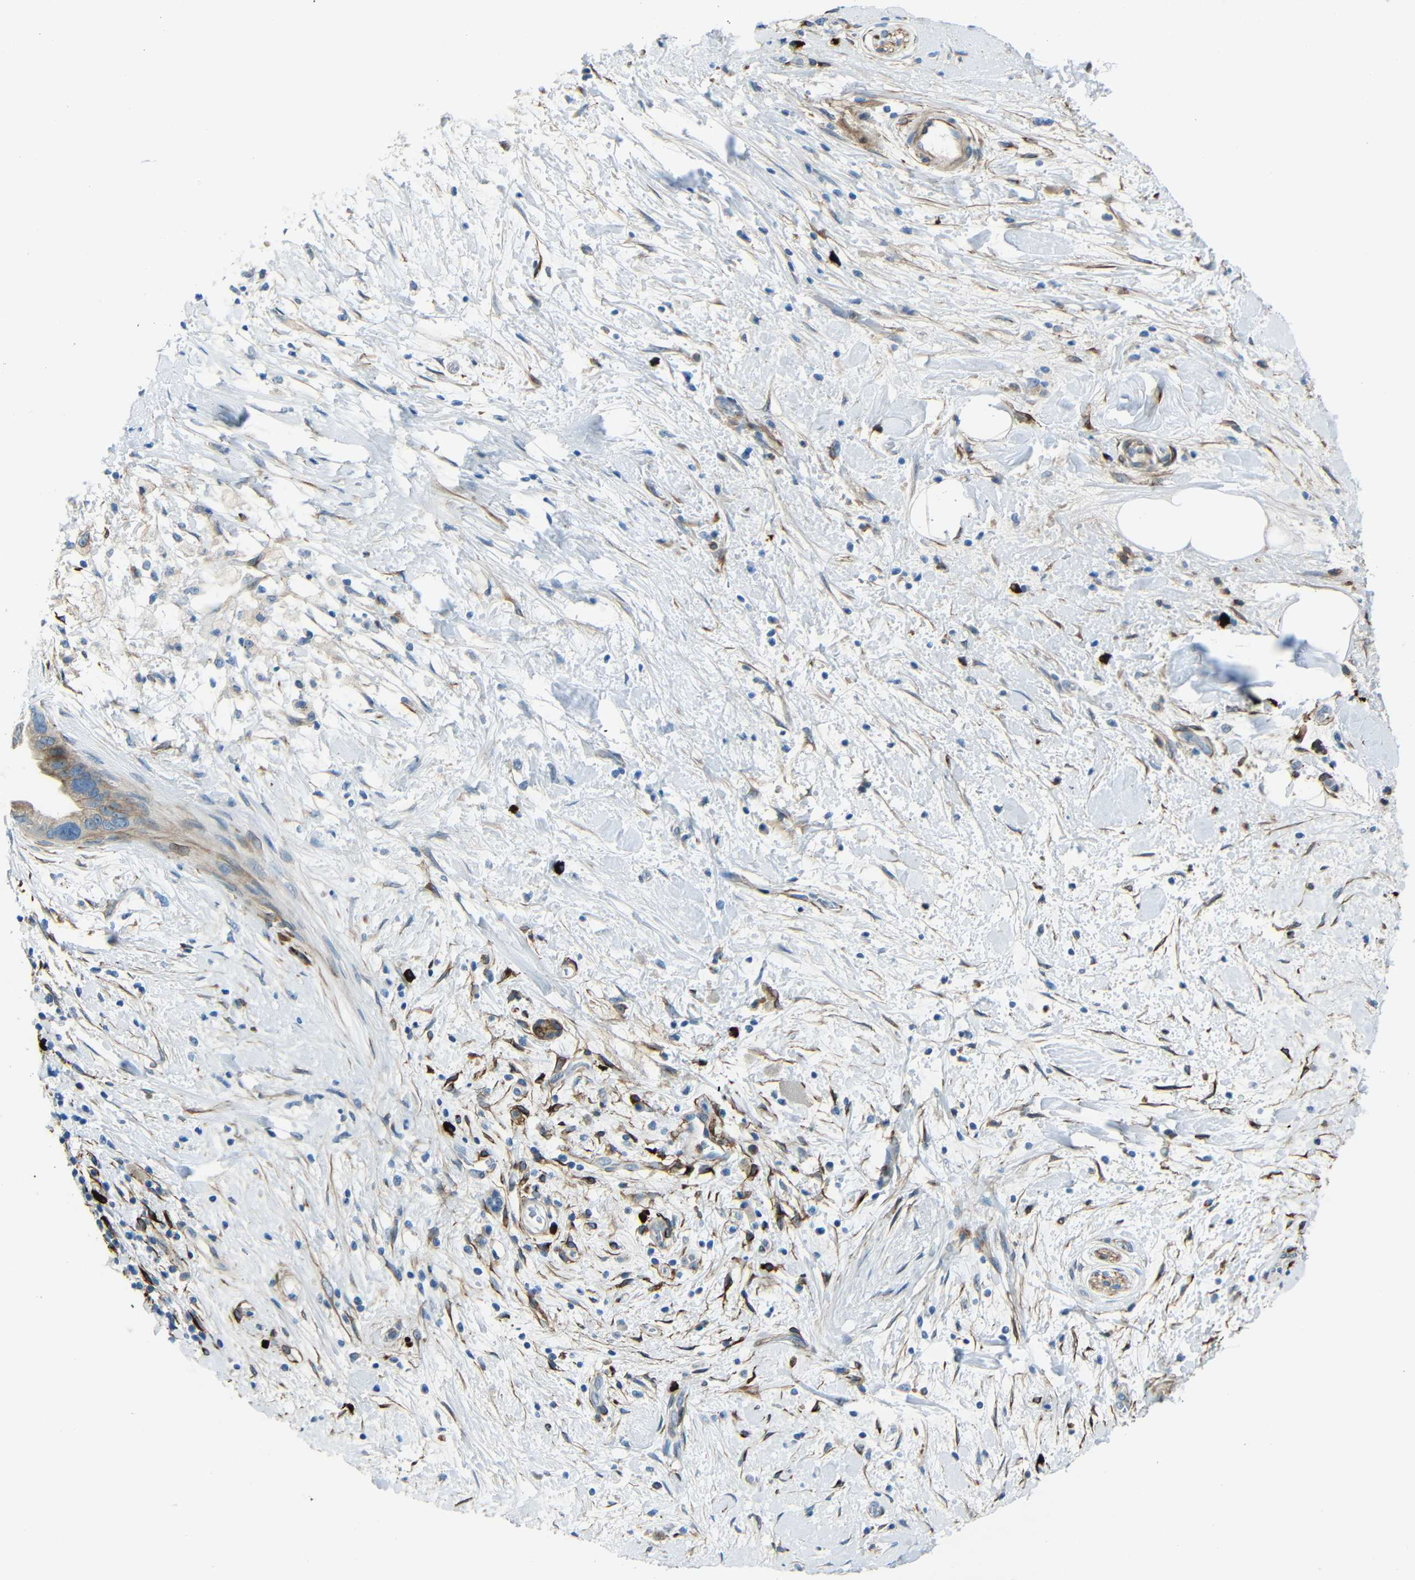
{"staining": {"intensity": "weak", "quantity": ">75%", "location": "cytoplasmic/membranous"}, "tissue": "pancreatic cancer", "cell_type": "Tumor cells", "image_type": "cancer", "snomed": [{"axis": "morphology", "description": "Adenocarcinoma, NOS"}, {"axis": "topography", "description": "Pancreas"}], "caption": "A low amount of weak cytoplasmic/membranous staining is appreciated in approximately >75% of tumor cells in adenocarcinoma (pancreatic) tissue. (DAB (3,3'-diaminobenzidine) IHC with brightfield microscopy, high magnification).", "gene": "DCLK1", "patient": {"sex": "male", "age": 55}}